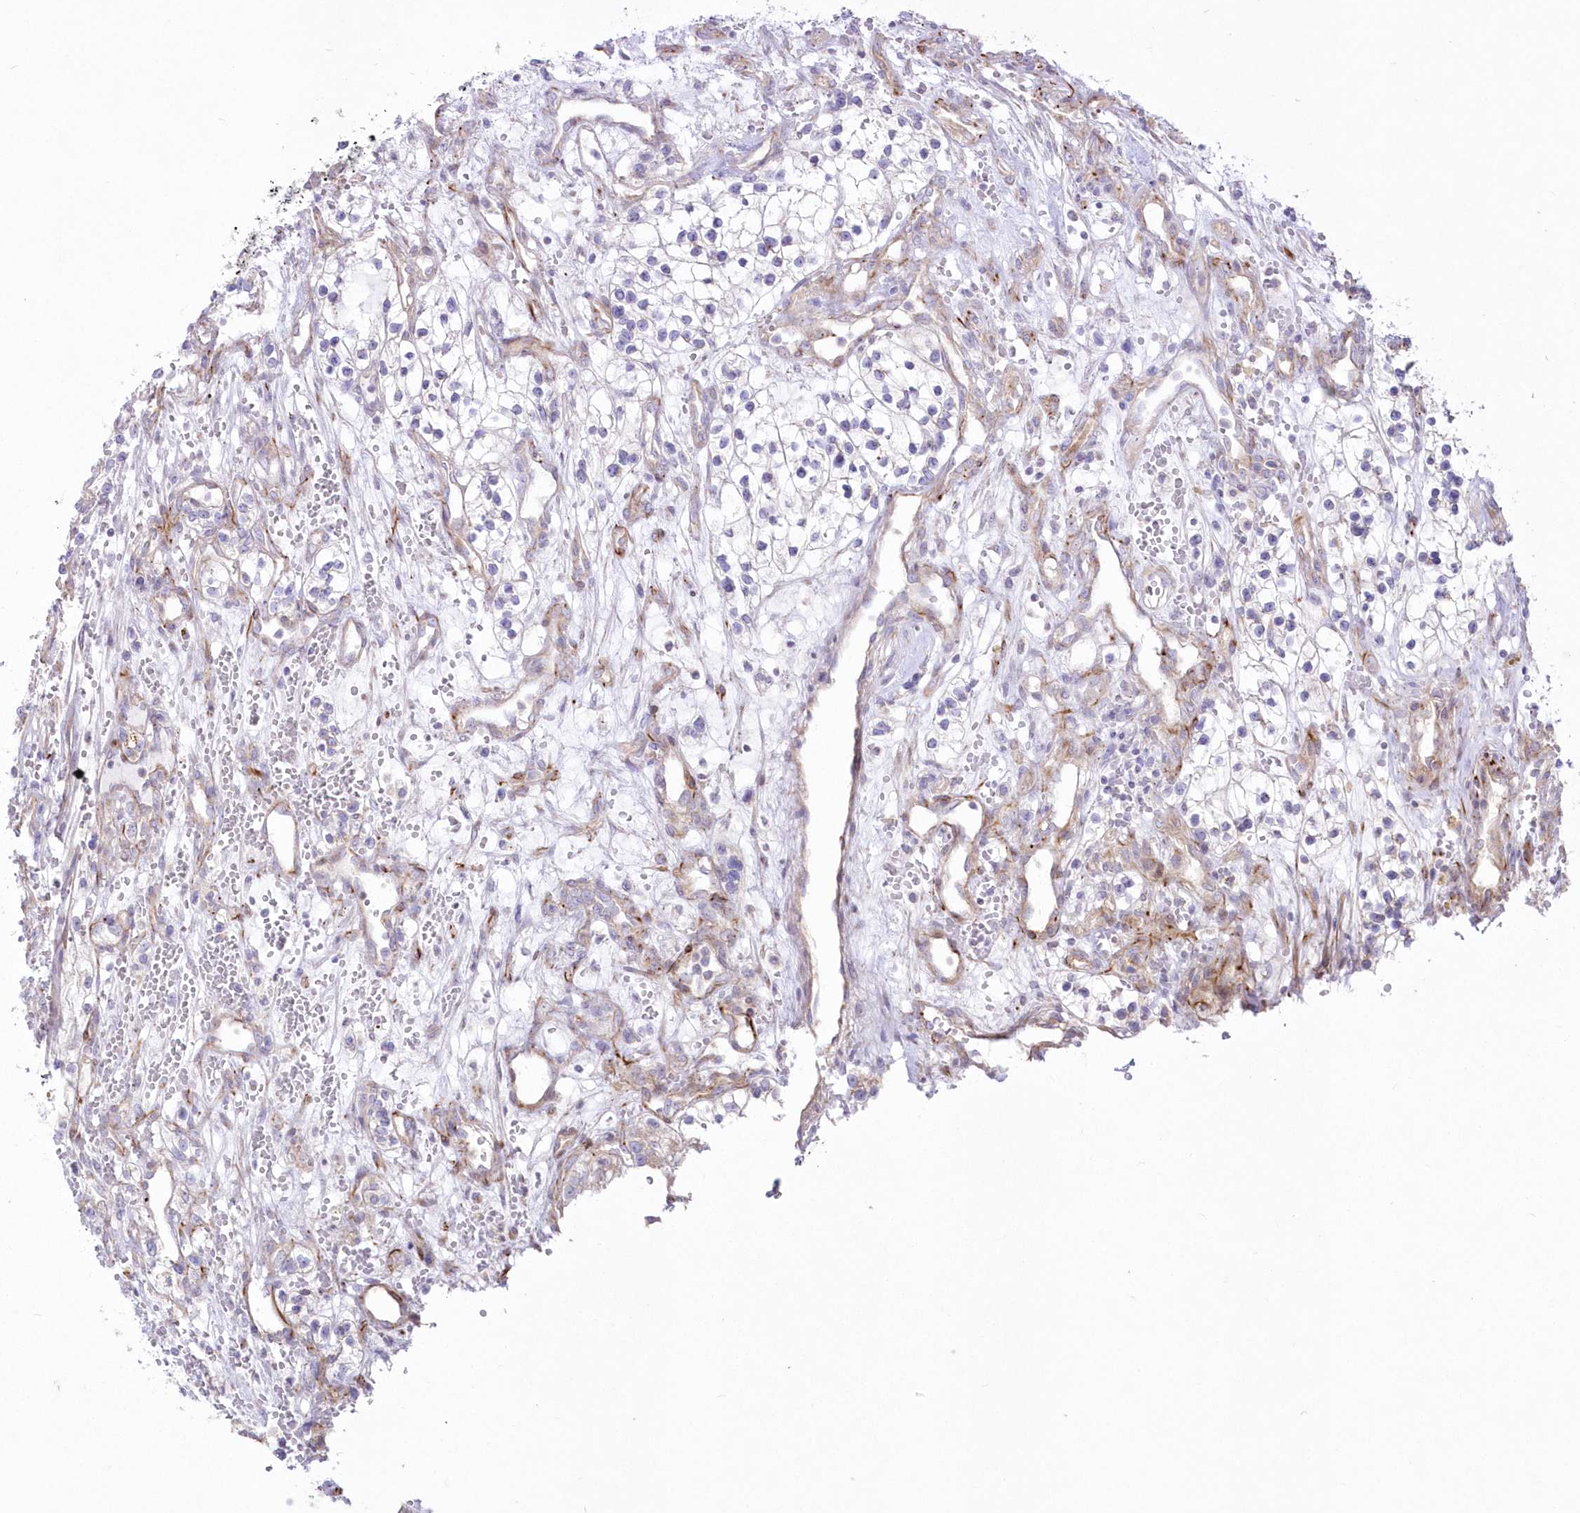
{"staining": {"intensity": "negative", "quantity": "none", "location": "none"}, "tissue": "renal cancer", "cell_type": "Tumor cells", "image_type": "cancer", "snomed": [{"axis": "morphology", "description": "Adenocarcinoma, NOS"}, {"axis": "topography", "description": "Kidney"}], "caption": "Immunohistochemical staining of human renal adenocarcinoma displays no significant staining in tumor cells.", "gene": "ZNF843", "patient": {"sex": "female", "age": 57}}